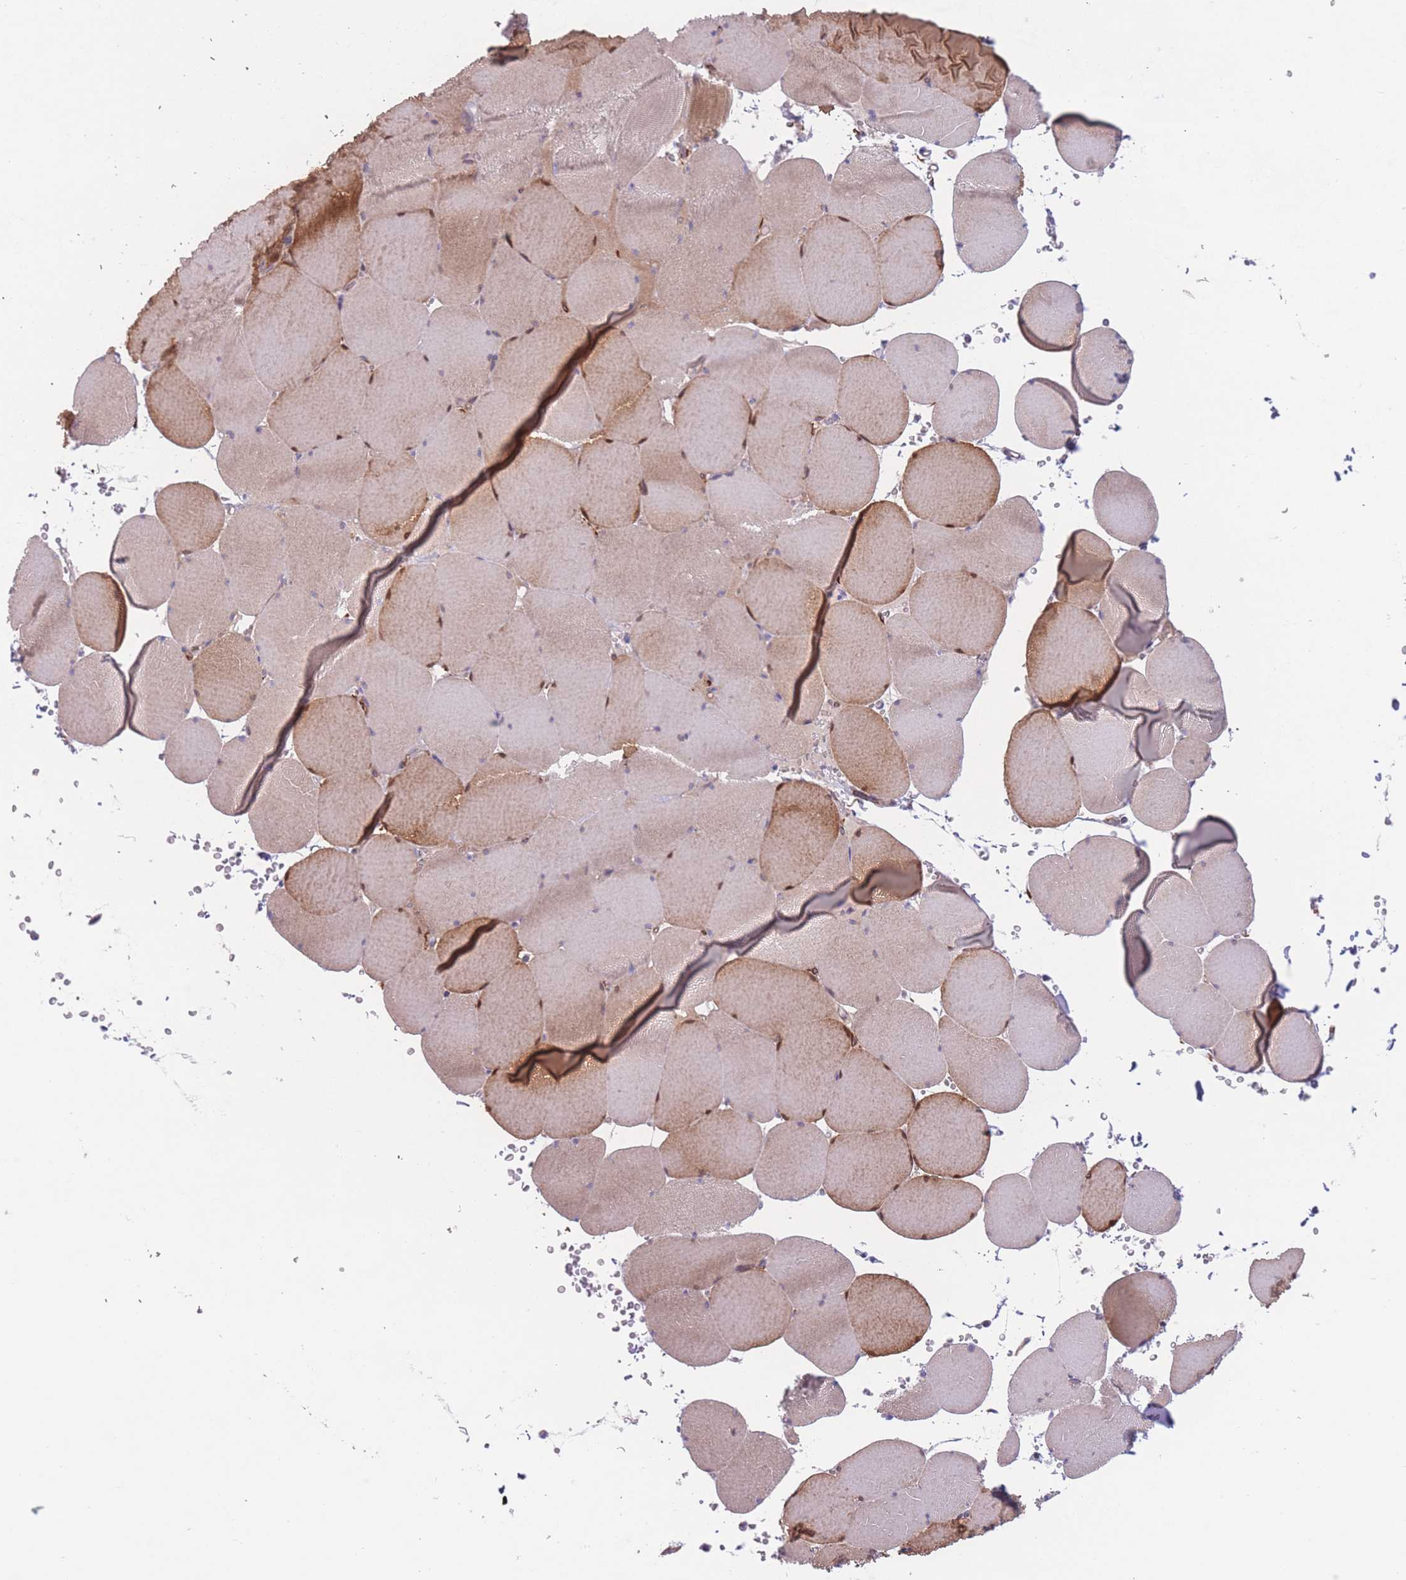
{"staining": {"intensity": "strong", "quantity": "25%-75%", "location": "cytoplasmic/membranous"}, "tissue": "skeletal muscle", "cell_type": "Myocytes", "image_type": "normal", "snomed": [{"axis": "morphology", "description": "Normal tissue, NOS"}, {"axis": "topography", "description": "Skeletal muscle"}, {"axis": "topography", "description": "Head-Neck"}], "caption": "Normal skeletal muscle exhibits strong cytoplasmic/membranous positivity in about 25%-75% of myocytes, visualized by immunohistochemistry.", "gene": "ATP5MF", "patient": {"sex": "male", "age": 66}}